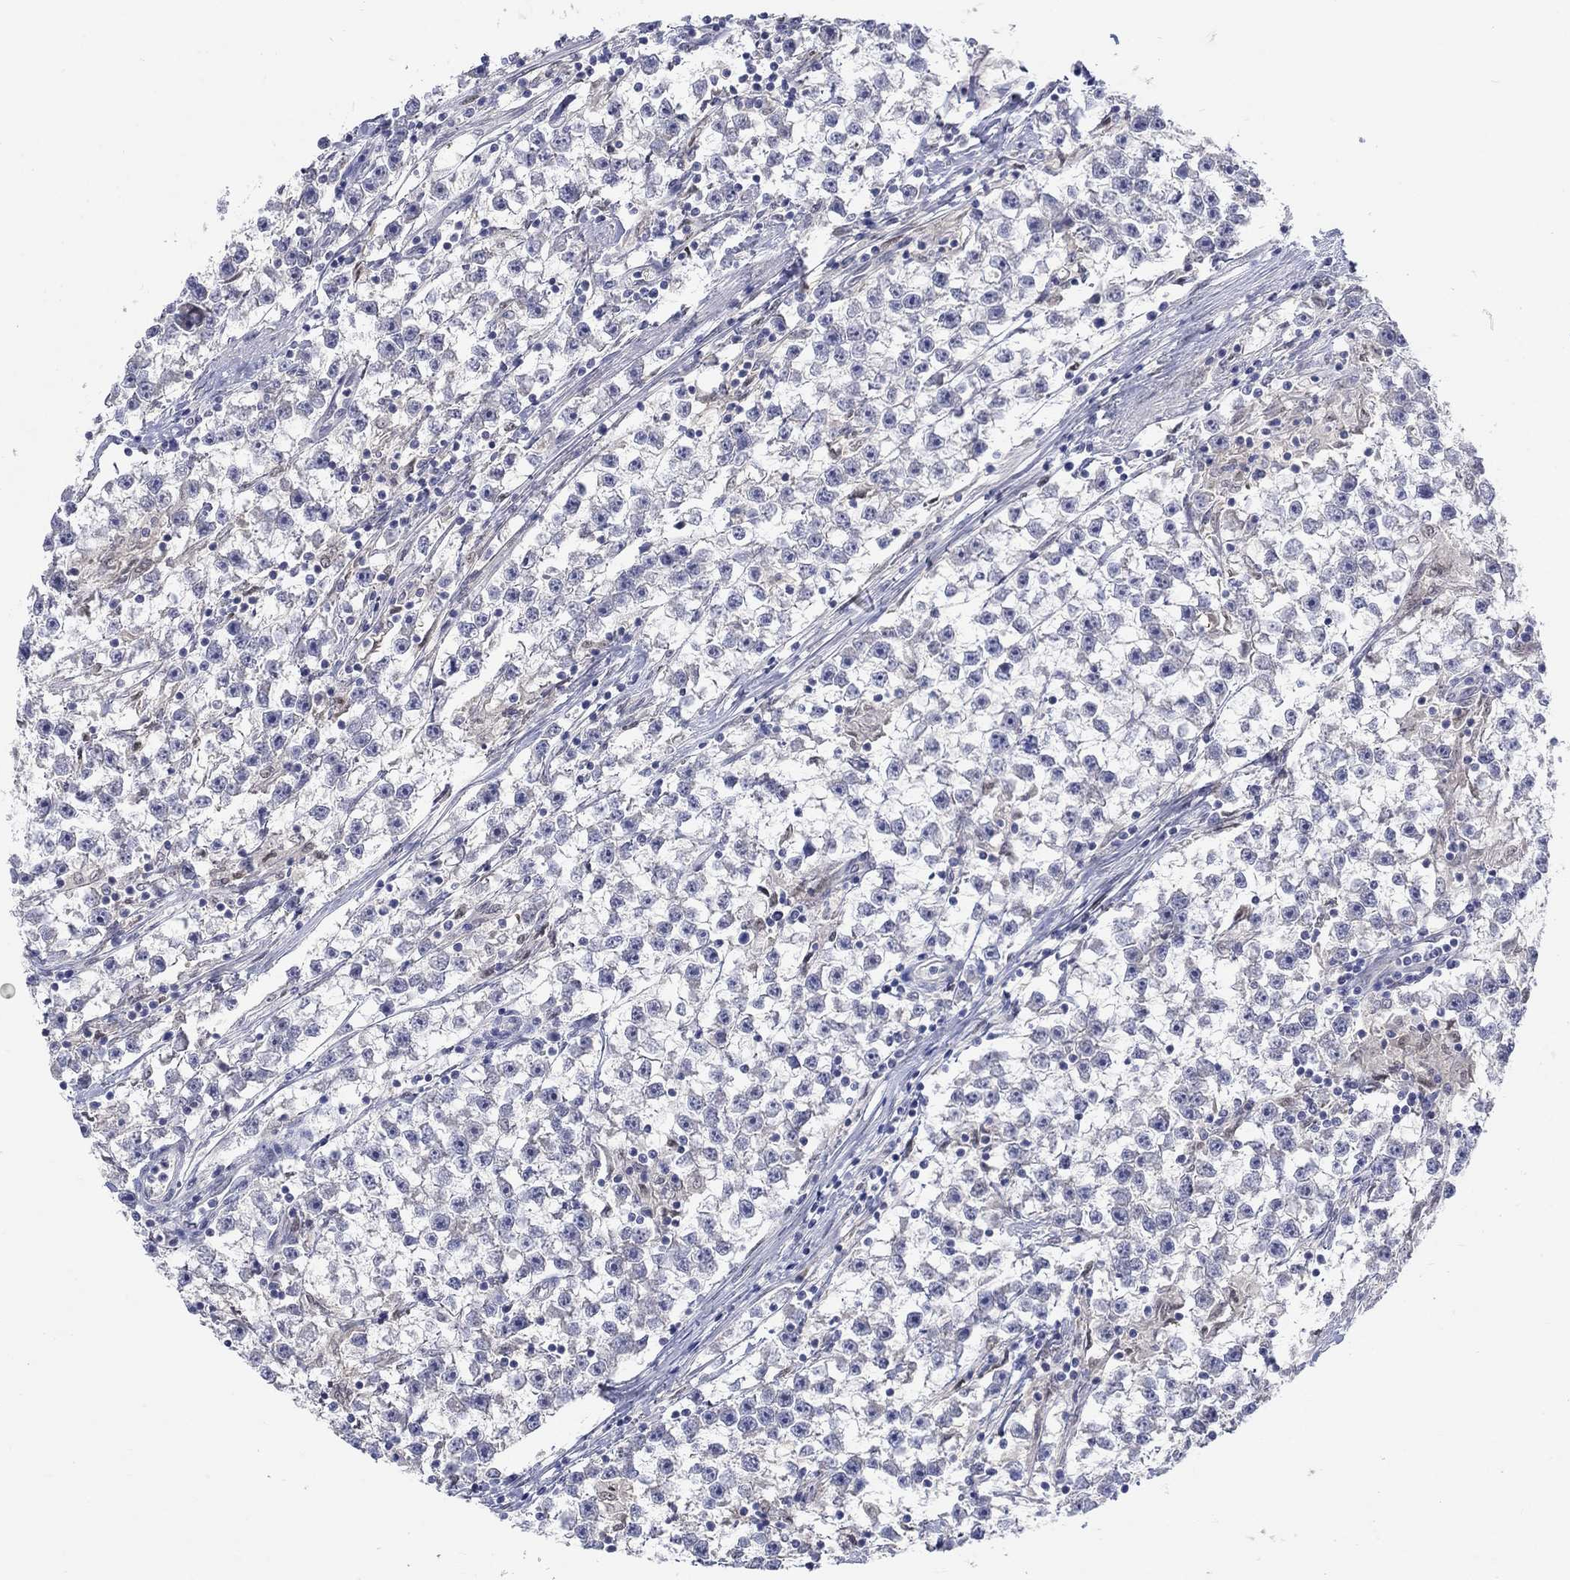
{"staining": {"intensity": "negative", "quantity": "none", "location": "none"}, "tissue": "testis cancer", "cell_type": "Tumor cells", "image_type": "cancer", "snomed": [{"axis": "morphology", "description": "Seminoma, NOS"}, {"axis": "topography", "description": "Testis"}], "caption": "Testis cancer stained for a protein using immunohistochemistry (IHC) demonstrates no staining tumor cells.", "gene": "EGFLAM", "patient": {"sex": "male", "age": 59}}